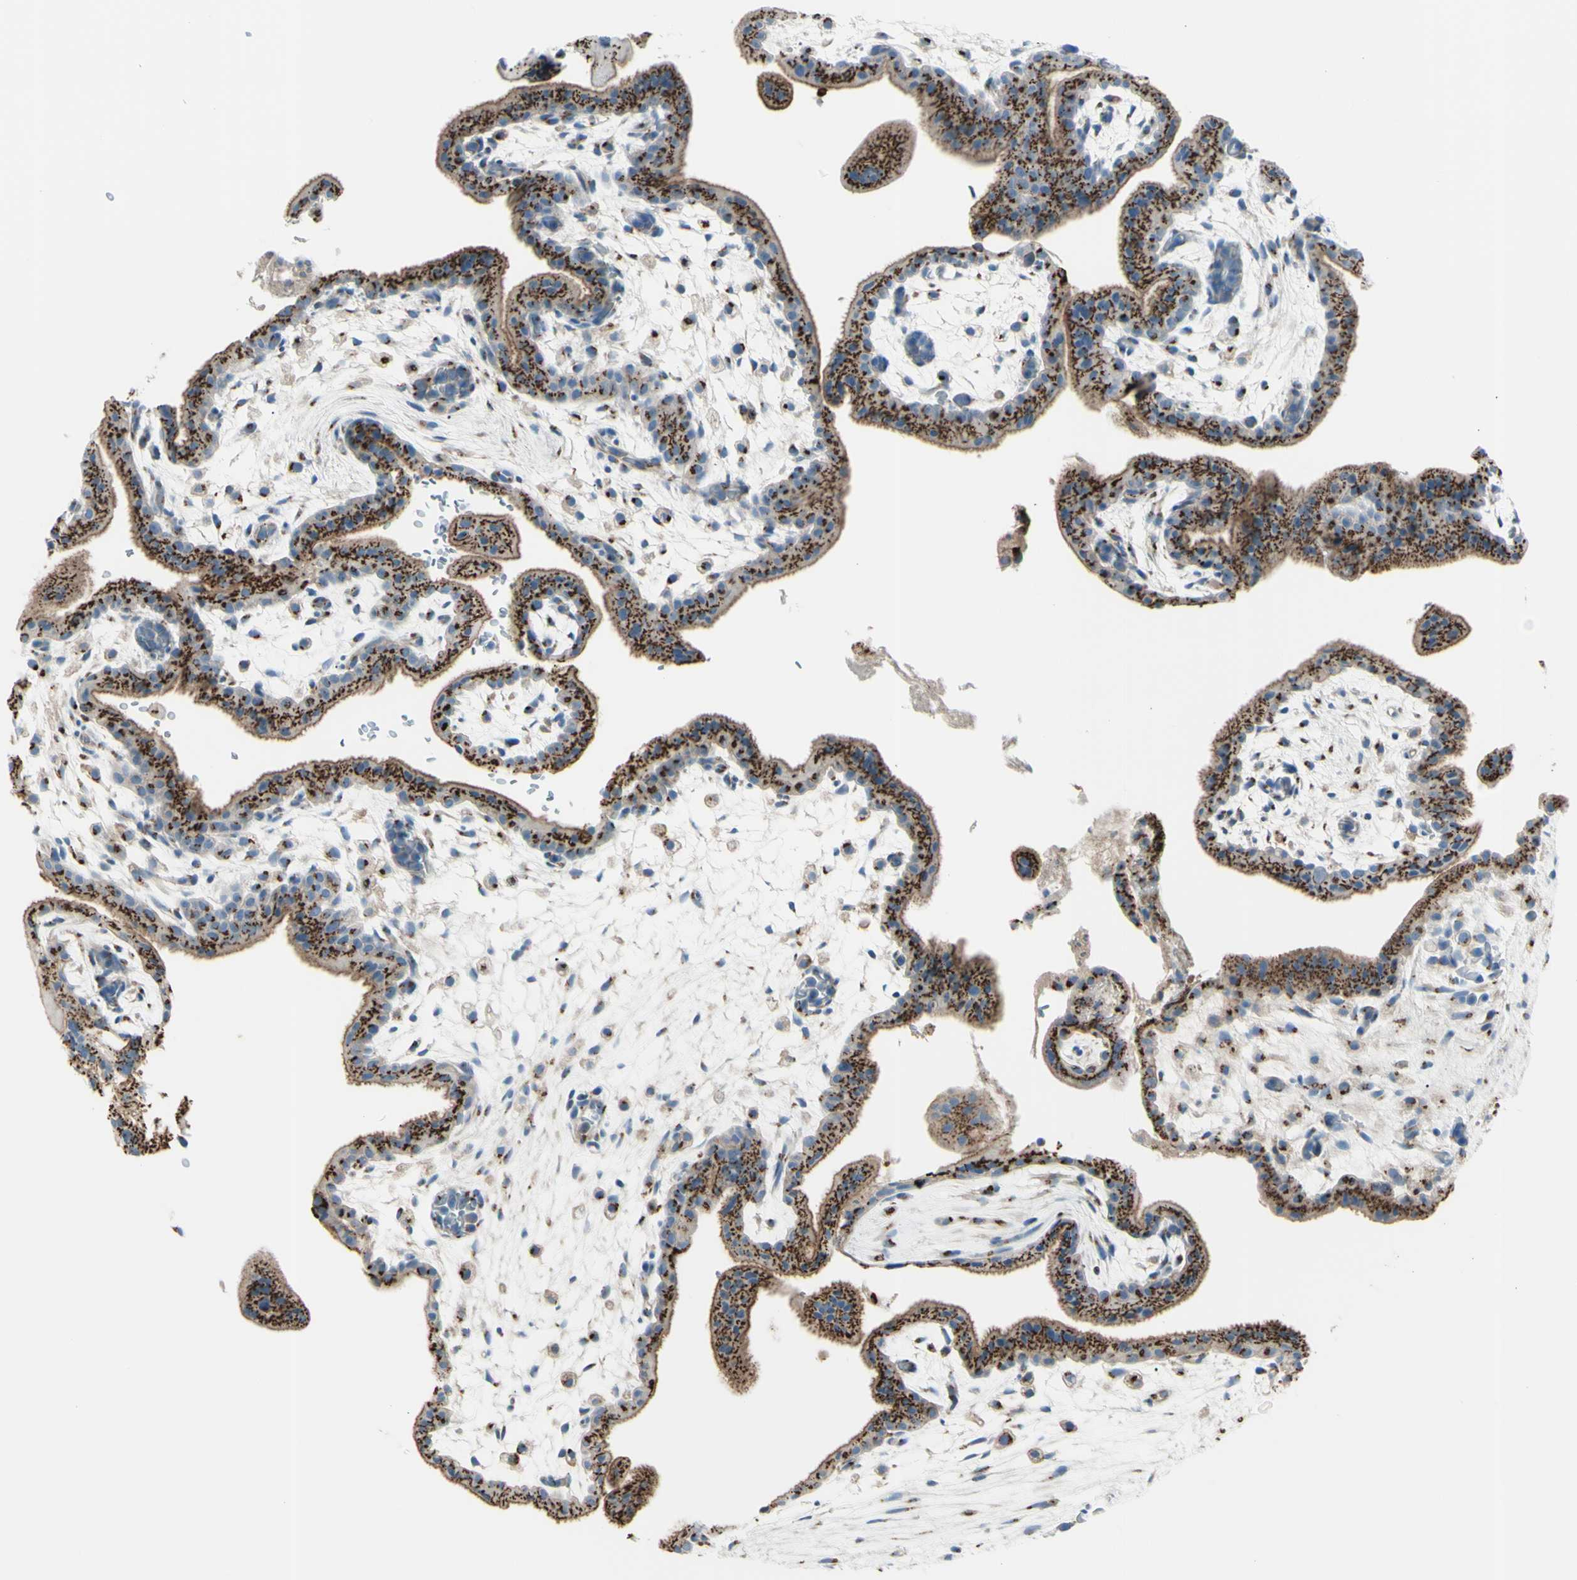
{"staining": {"intensity": "strong", "quantity": ">75%", "location": "cytoplasmic/membranous"}, "tissue": "placenta", "cell_type": "Decidual cells", "image_type": "normal", "snomed": [{"axis": "morphology", "description": "Normal tissue, NOS"}, {"axis": "topography", "description": "Placenta"}], "caption": "Immunohistochemical staining of unremarkable placenta exhibits >75% levels of strong cytoplasmic/membranous protein staining in about >75% of decidual cells.", "gene": "B4GALT1", "patient": {"sex": "female", "age": 35}}